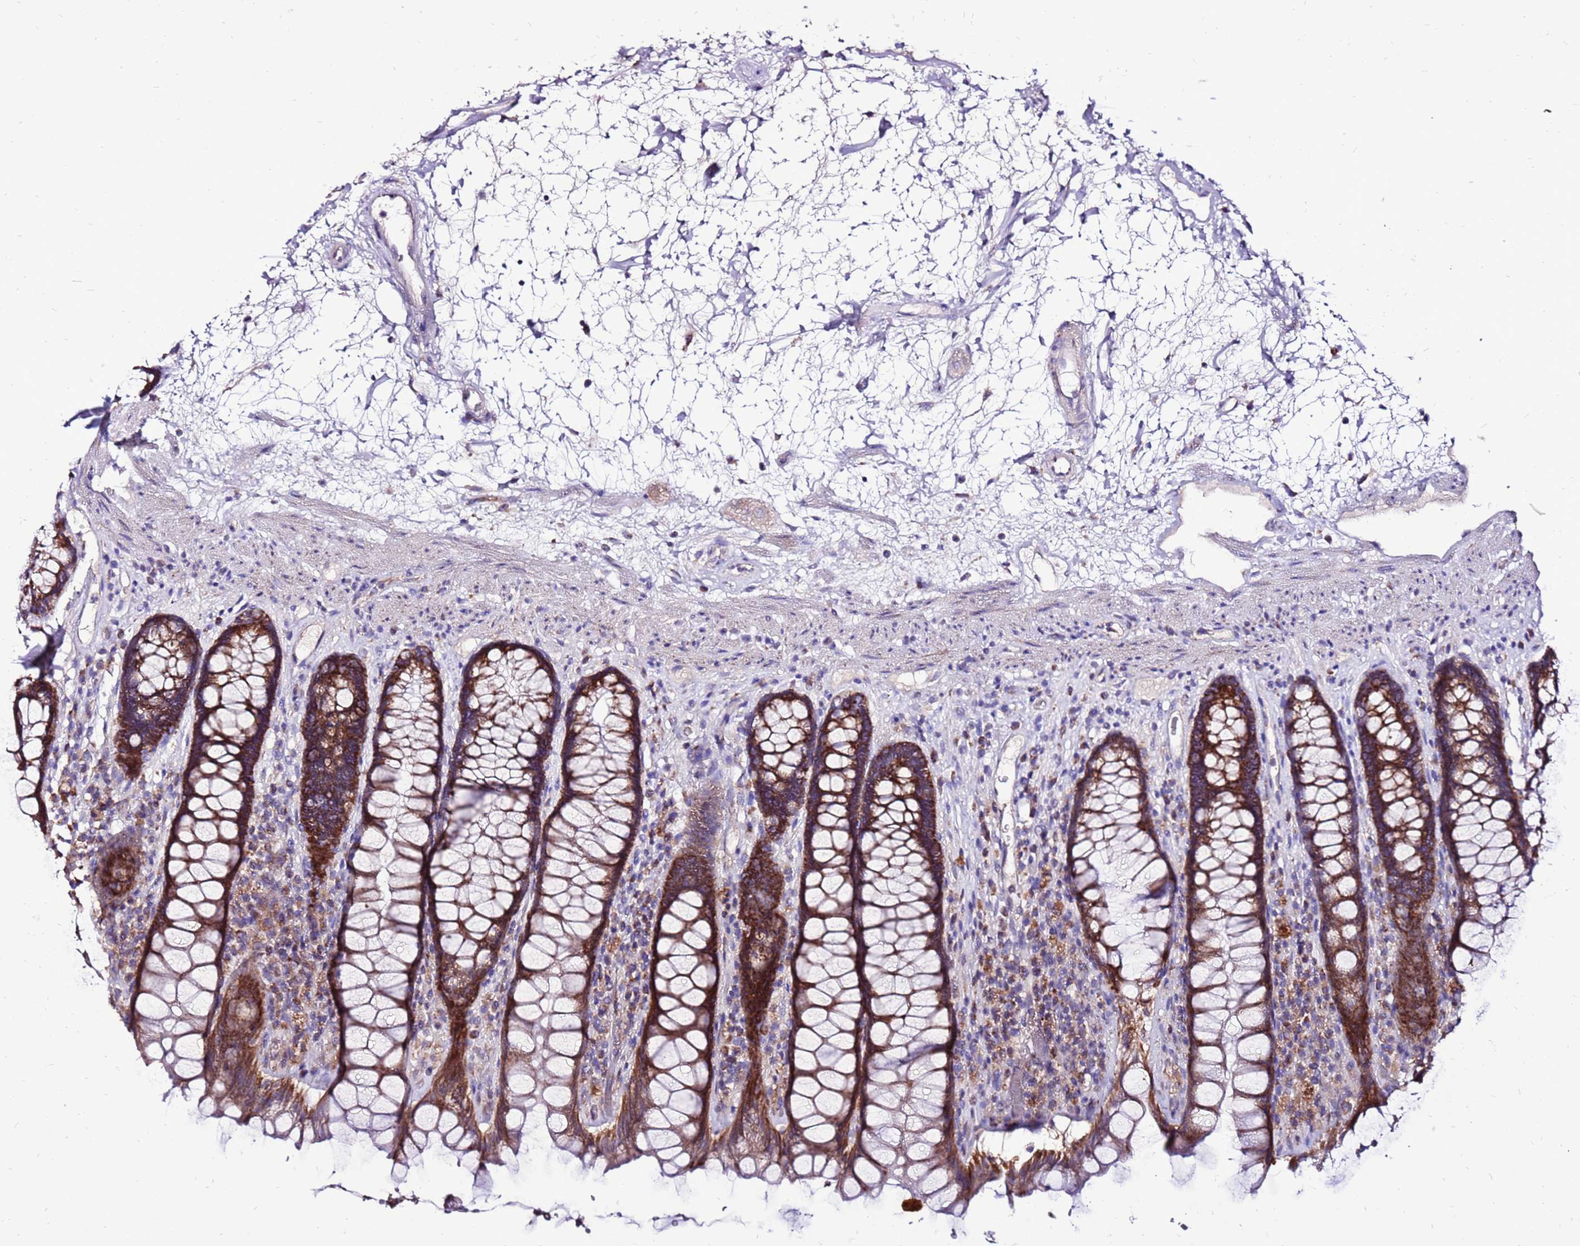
{"staining": {"intensity": "strong", "quantity": ">75%", "location": "cytoplasmic/membranous"}, "tissue": "rectum", "cell_type": "Glandular cells", "image_type": "normal", "snomed": [{"axis": "morphology", "description": "Normal tissue, NOS"}, {"axis": "topography", "description": "Rectum"}], "caption": "A high amount of strong cytoplasmic/membranous positivity is seen in approximately >75% of glandular cells in benign rectum. The protein is stained brown, and the nuclei are stained in blue (DAB IHC with brightfield microscopy, high magnification).", "gene": "SPSB3", "patient": {"sex": "male", "age": 64}}